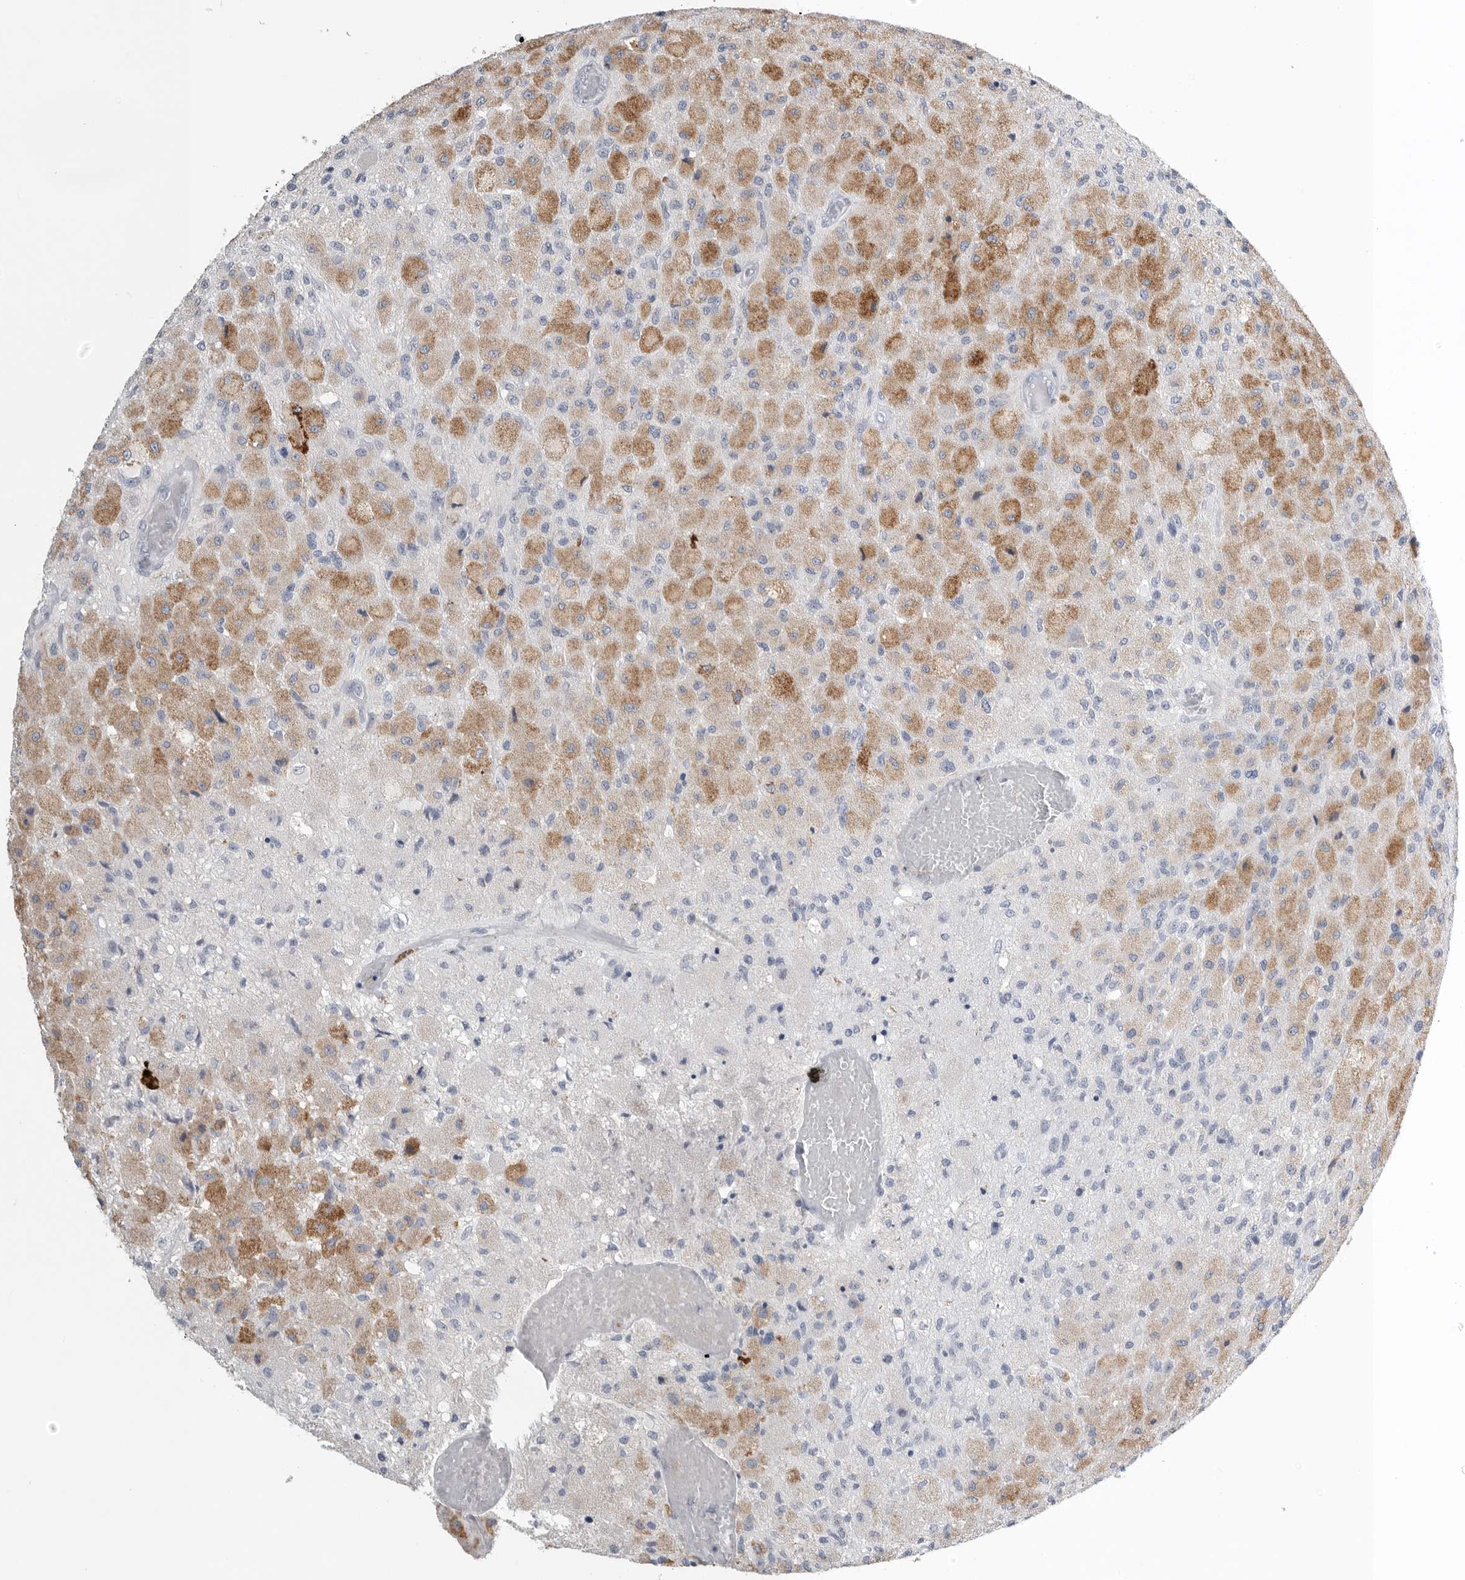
{"staining": {"intensity": "moderate", "quantity": "25%-75%", "location": "cytoplasmic/membranous"}, "tissue": "glioma", "cell_type": "Tumor cells", "image_type": "cancer", "snomed": [{"axis": "morphology", "description": "Normal tissue, NOS"}, {"axis": "morphology", "description": "Glioma, malignant, High grade"}, {"axis": "topography", "description": "Cerebral cortex"}], "caption": "This is a photomicrograph of immunohistochemistry (IHC) staining of malignant glioma (high-grade), which shows moderate positivity in the cytoplasmic/membranous of tumor cells.", "gene": "TIMP1", "patient": {"sex": "male", "age": 77}}